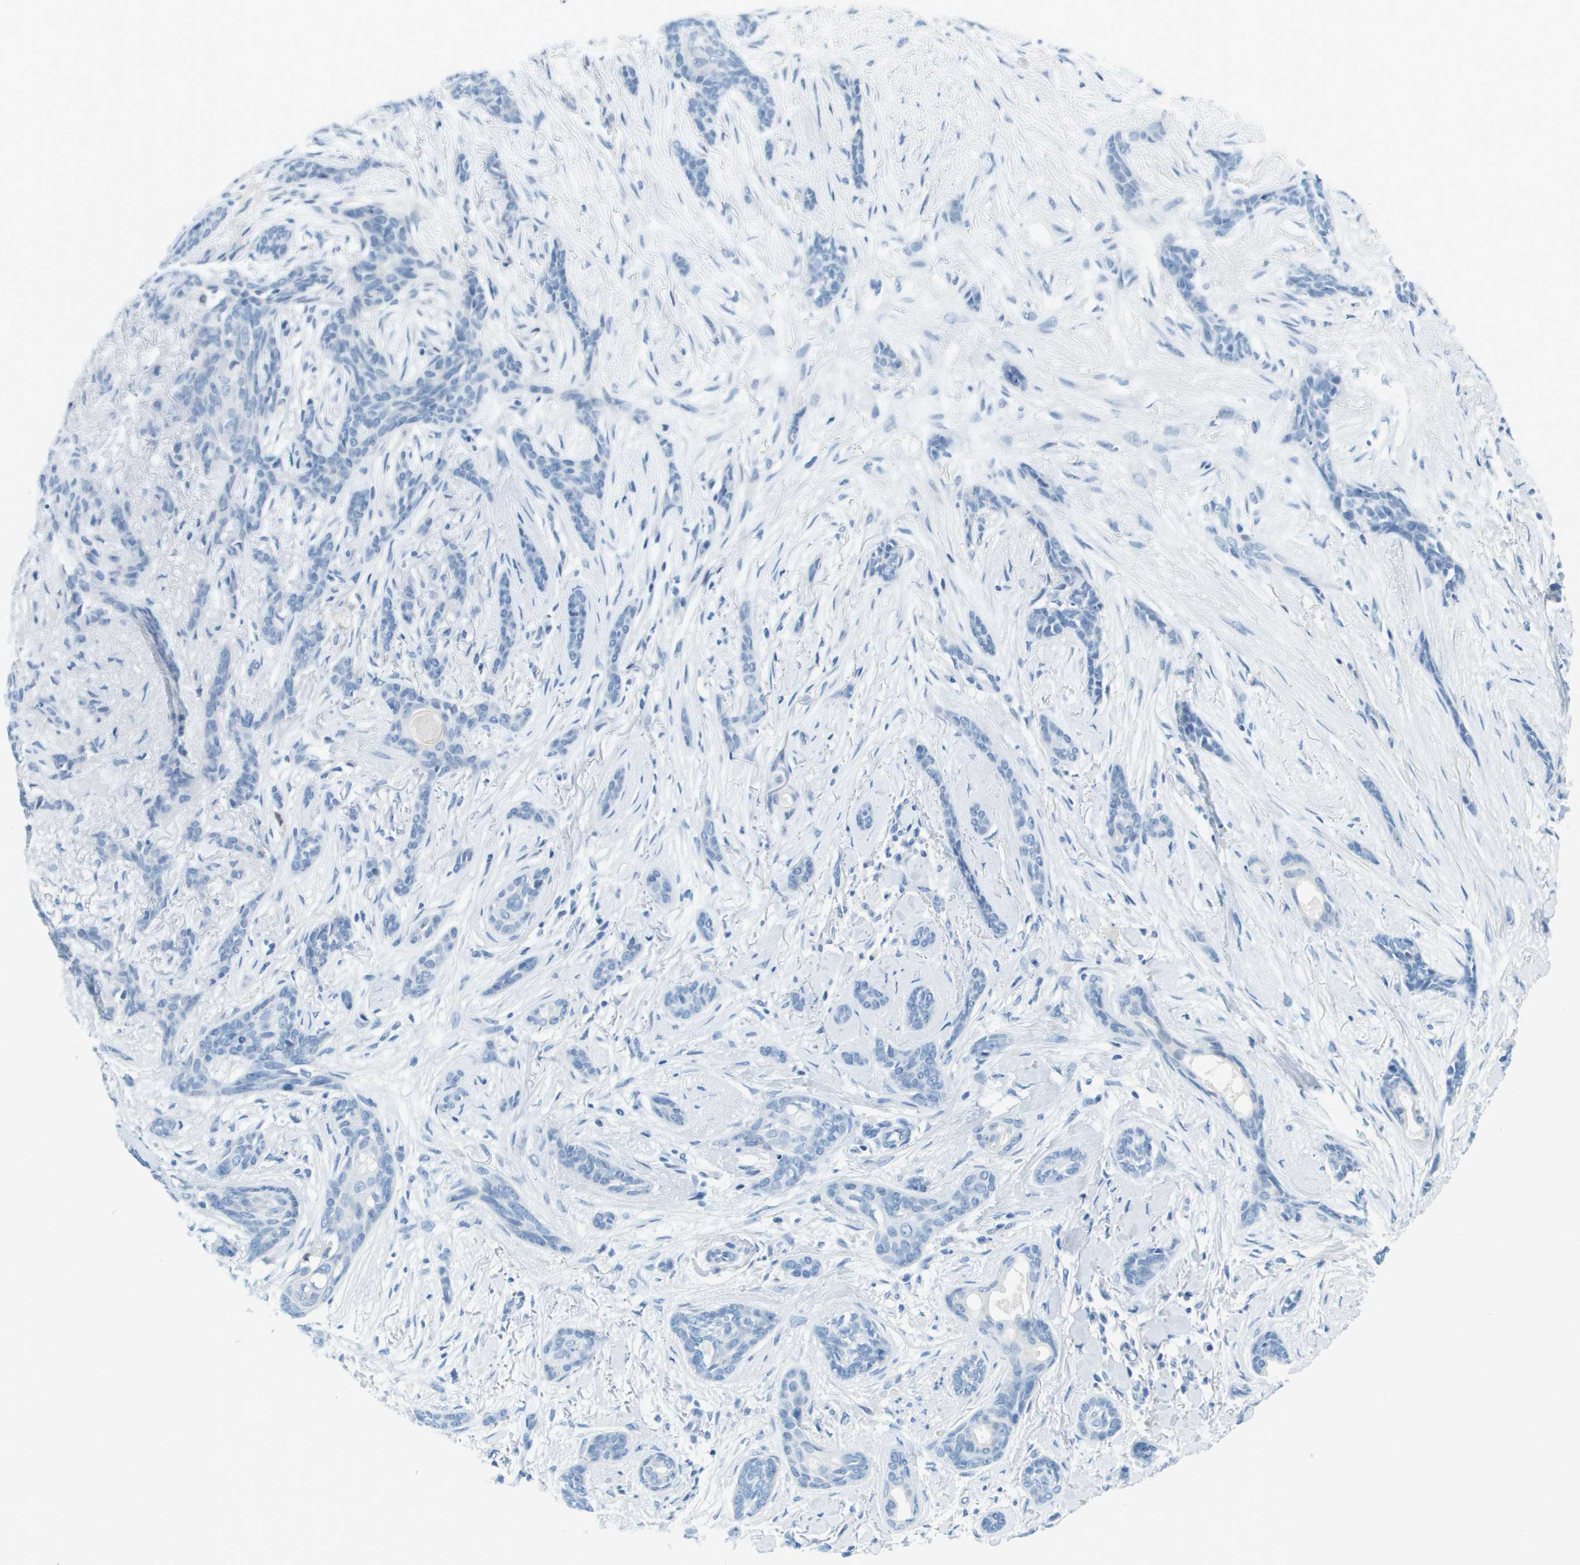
{"staining": {"intensity": "negative", "quantity": "none", "location": "none"}, "tissue": "skin cancer", "cell_type": "Tumor cells", "image_type": "cancer", "snomed": [{"axis": "morphology", "description": "Basal cell carcinoma"}, {"axis": "morphology", "description": "Adnexal tumor, benign"}, {"axis": "topography", "description": "Skin"}], "caption": "Immunohistochemistry of human basal cell carcinoma (skin) exhibits no expression in tumor cells. The staining is performed using DAB (3,3'-diaminobenzidine) brown chromogen with nuclei counter-stained in using hematoxylin.", "gene": "CDHR2", "patient": {"sex": "female", "age": 42}}